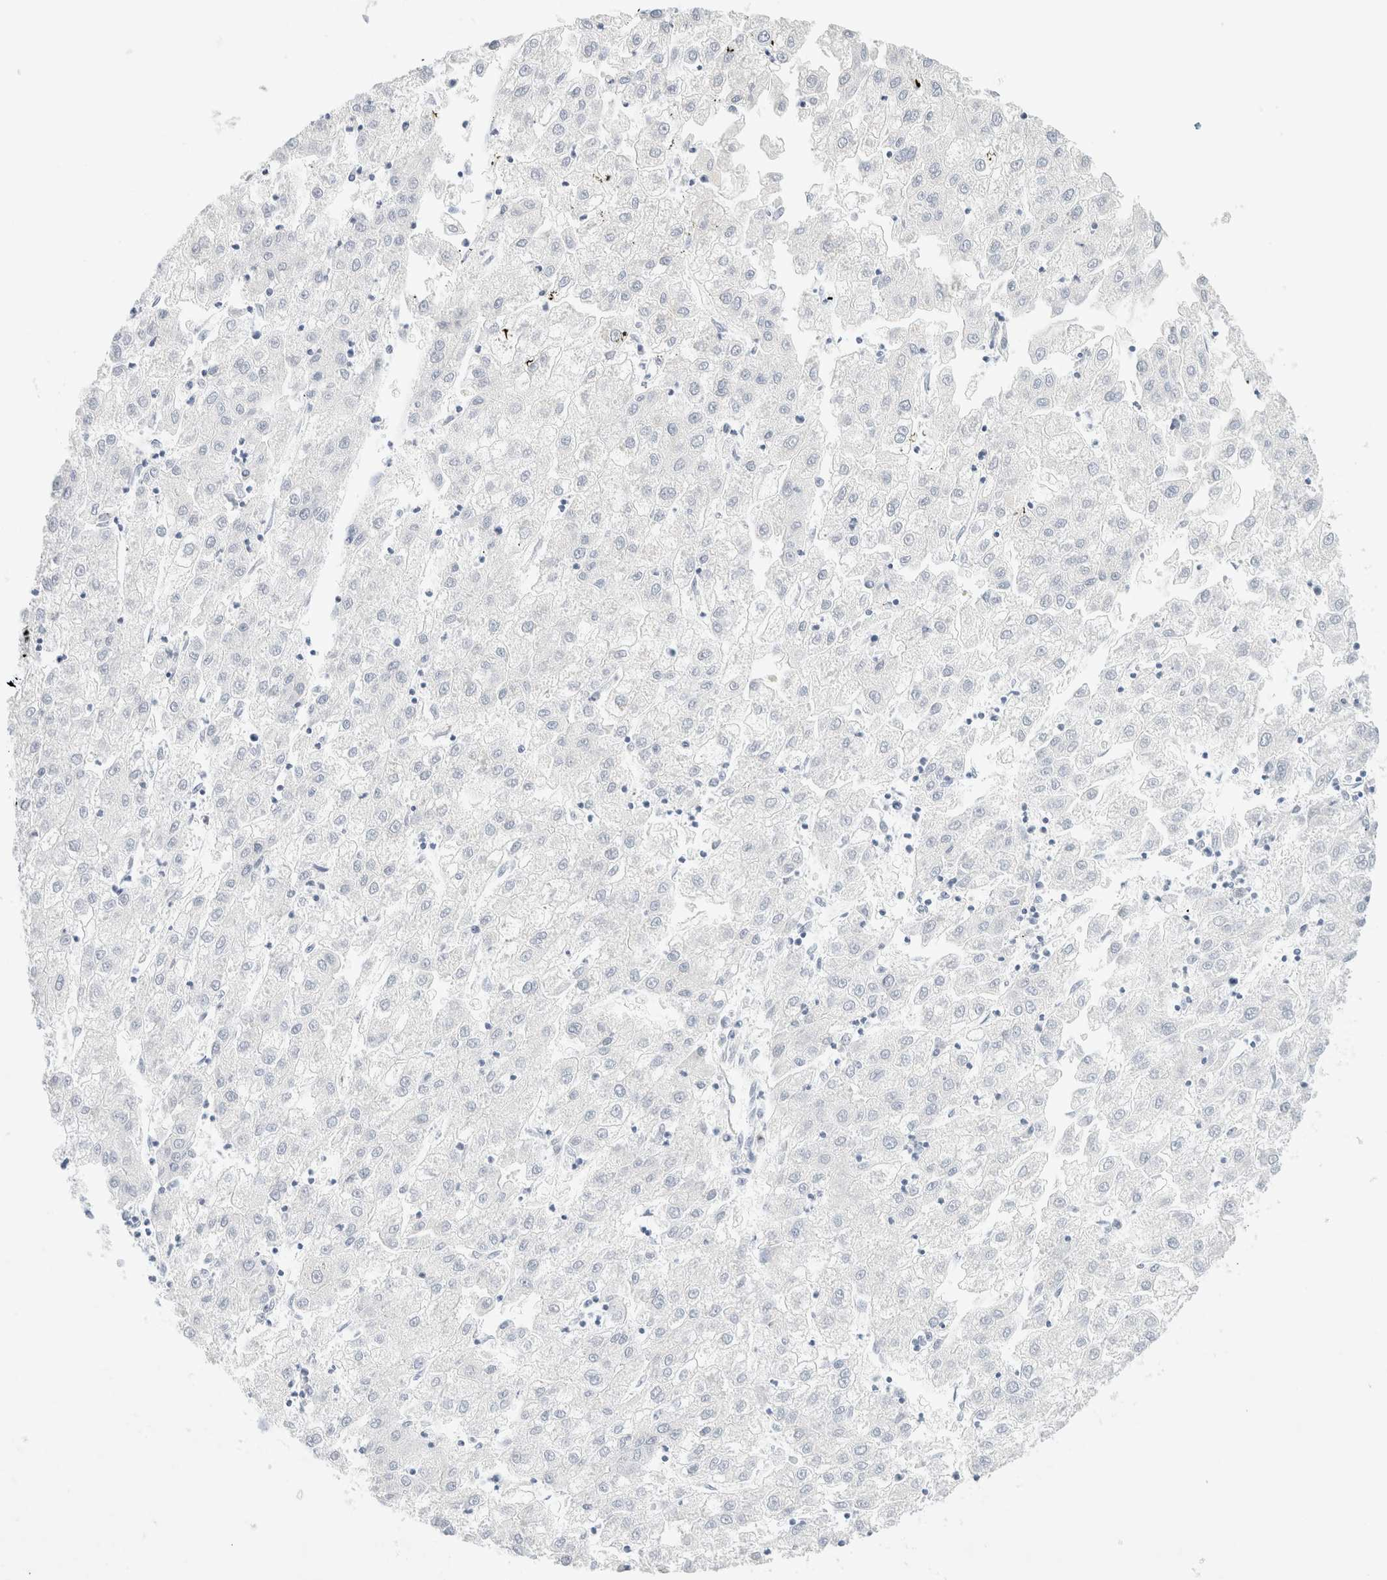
{"staining": {"intensity": "negative", "quantity": "none", "location": "none"}, "tissue": "liver cancer", "cell_type": "Tumor cells", "image_type": "cancer", "snomed": [{"axis": "morphology", "description": "Carcinoma, Hepatocellular, NOS"}, {"axis": "topography", "description": "Liver"}], "caption": "A high-resolution histopathology image shows immunohistochemistry staining of liver cancer (hepatocellular carcinoma), which shows no significant expression in tumor cells. The staining was performed using DAB to visualize the protein expression in brown, while the nuclei were stained in blue with hematoxylin (Magnification: 20x).", "gene": "SLC25A48", "patient": {"sex": "male", "age": 72}}